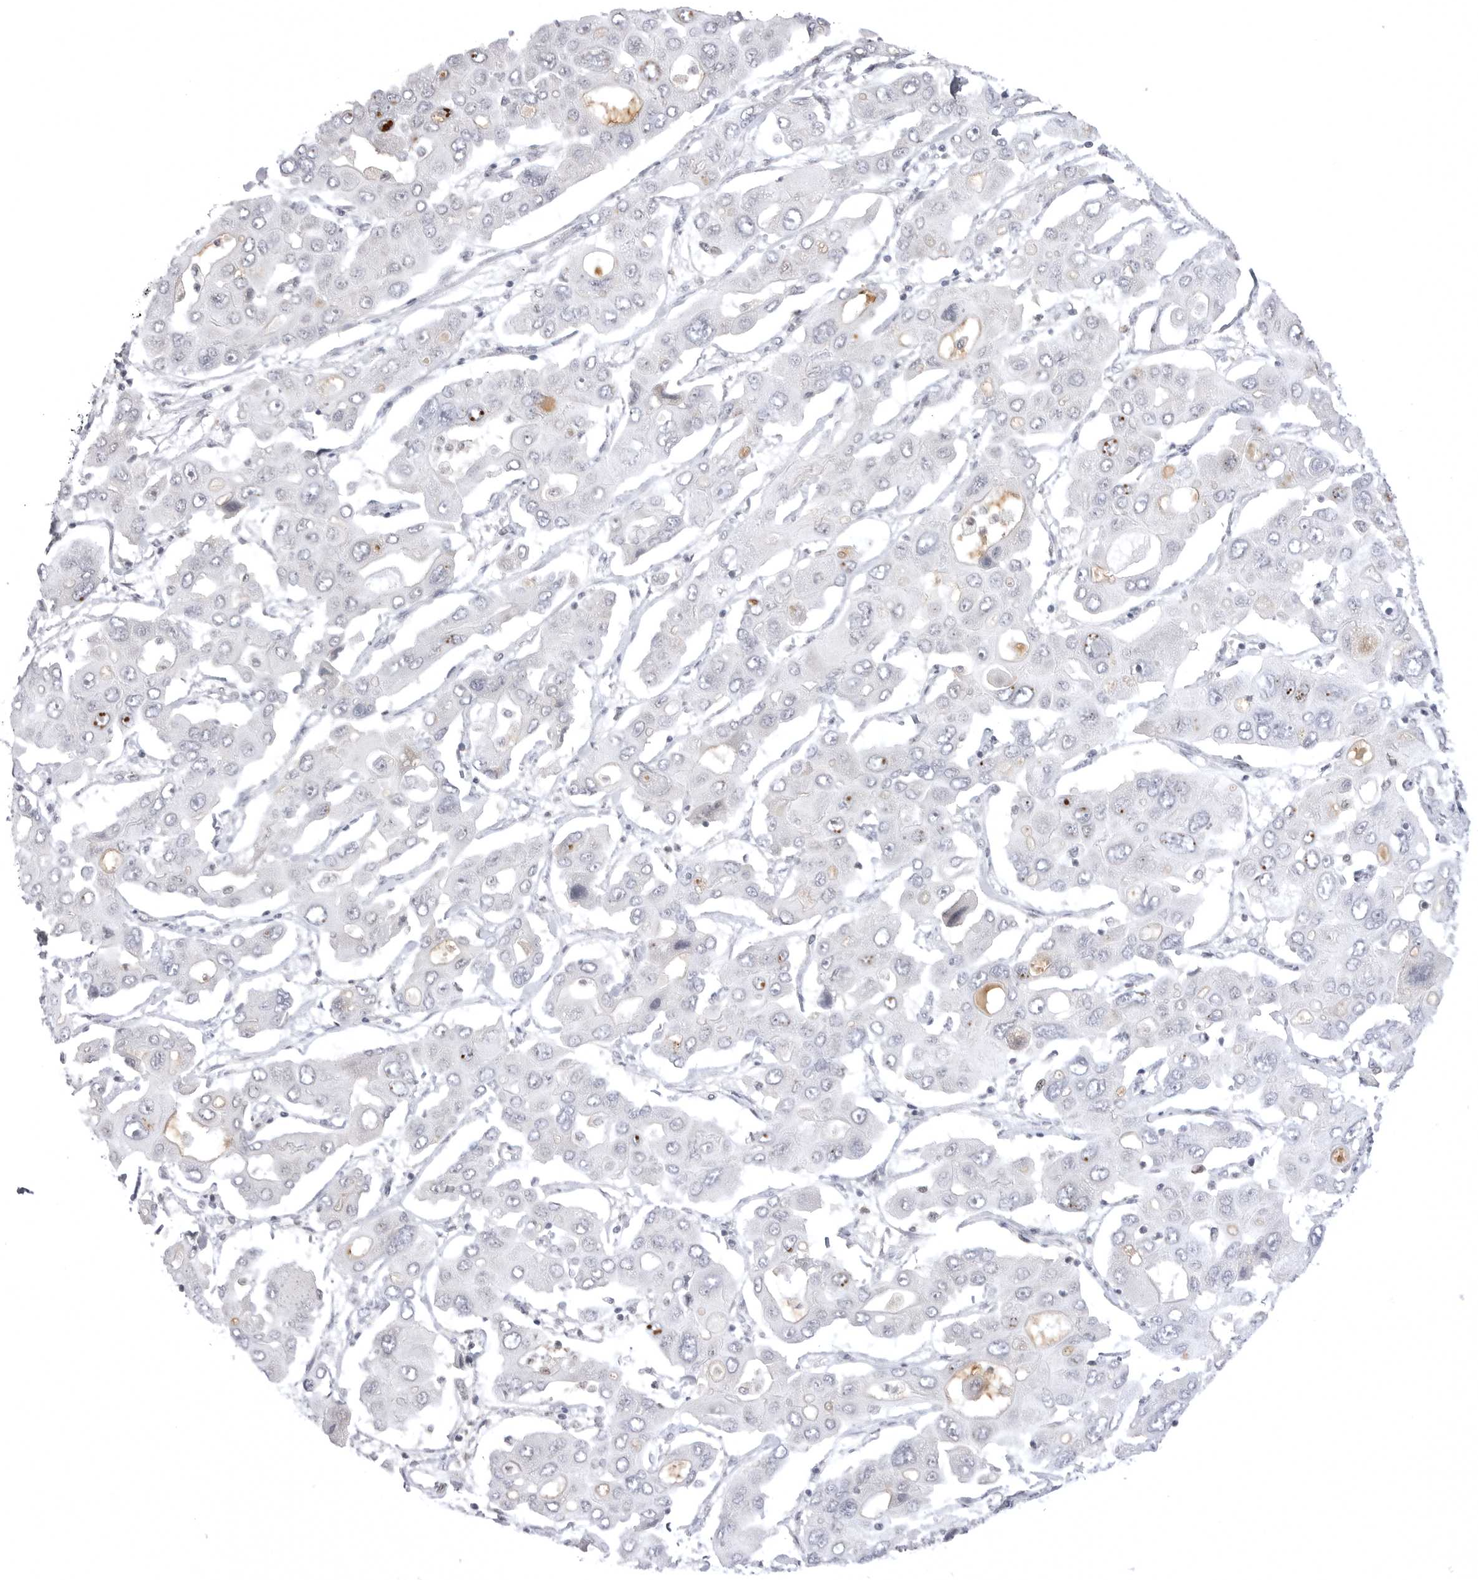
{"staining": {"intensity": "negative", "quantity": "none", "location": "none"}, "tissue": "liver cancer", "cell_type": "Tumor cells", "image_type": "cancer", "snomed": [{"axis": "morphology", "description": "Cholangiocarcinoma"}, {"axis": "topography", "description": "Liver"}], "caption": "An image of cholangiocarcinoma (liver) stained for a protein exhibits no brown staining in tumor cells.", "gene": "PTK2B", "patient": {"sex": "male", "age": 67}}